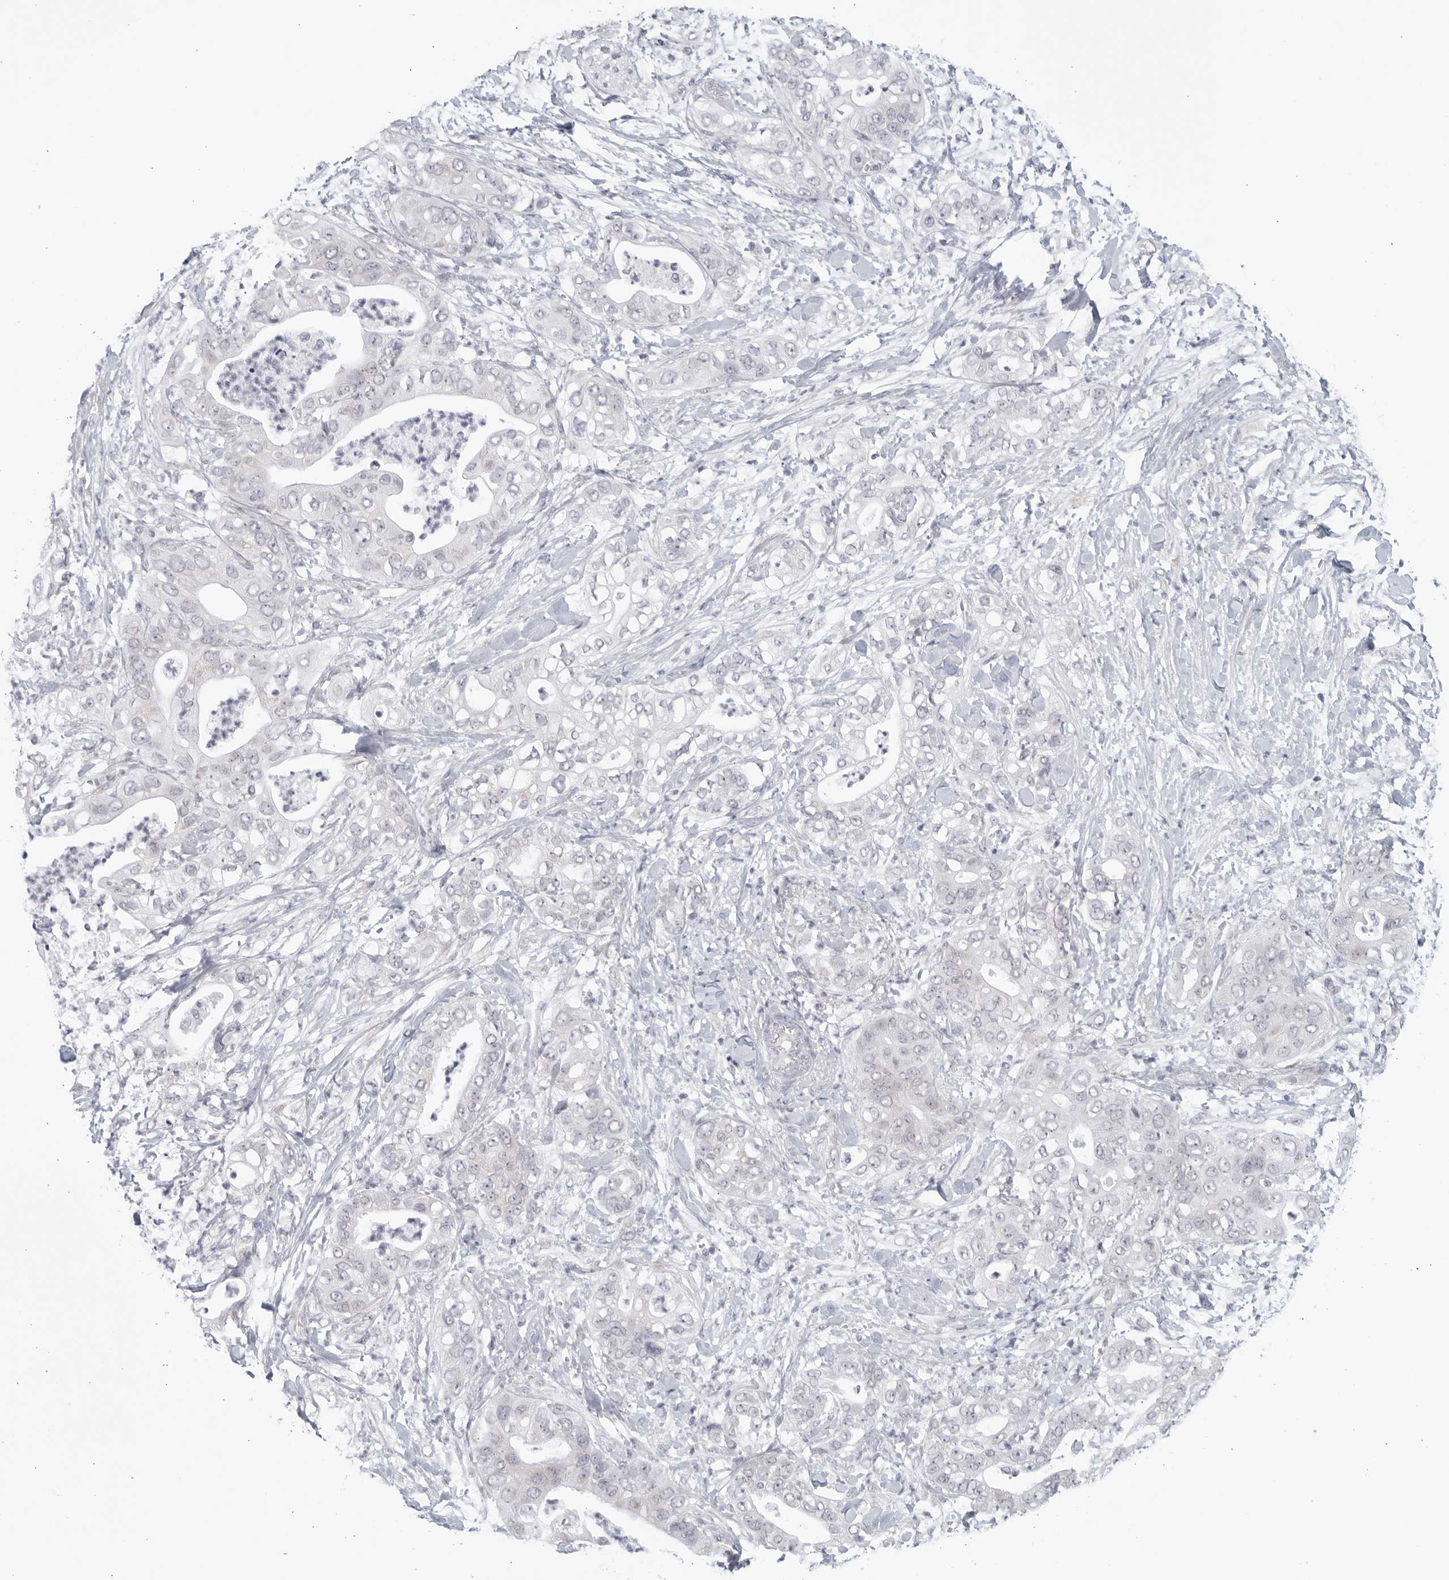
{"staining": {"intensity": "negative", "quantity": "none", "location": "none"}, "tissue": "pancreatic cancer", "cell_type": "Tumor cells", "image_type": "cancer", "snomed": [{"axis": "morphology", "description": "Adenocarcinoma, NOS"}, {"axis": "topography", "description": "Pancreas"}], "caption": "Tumor cells show no significant protein staining in adenocarcinoma (pancreatic).", "gene": "WDTC1", "patient": {"sex": "female", "age": 78}}